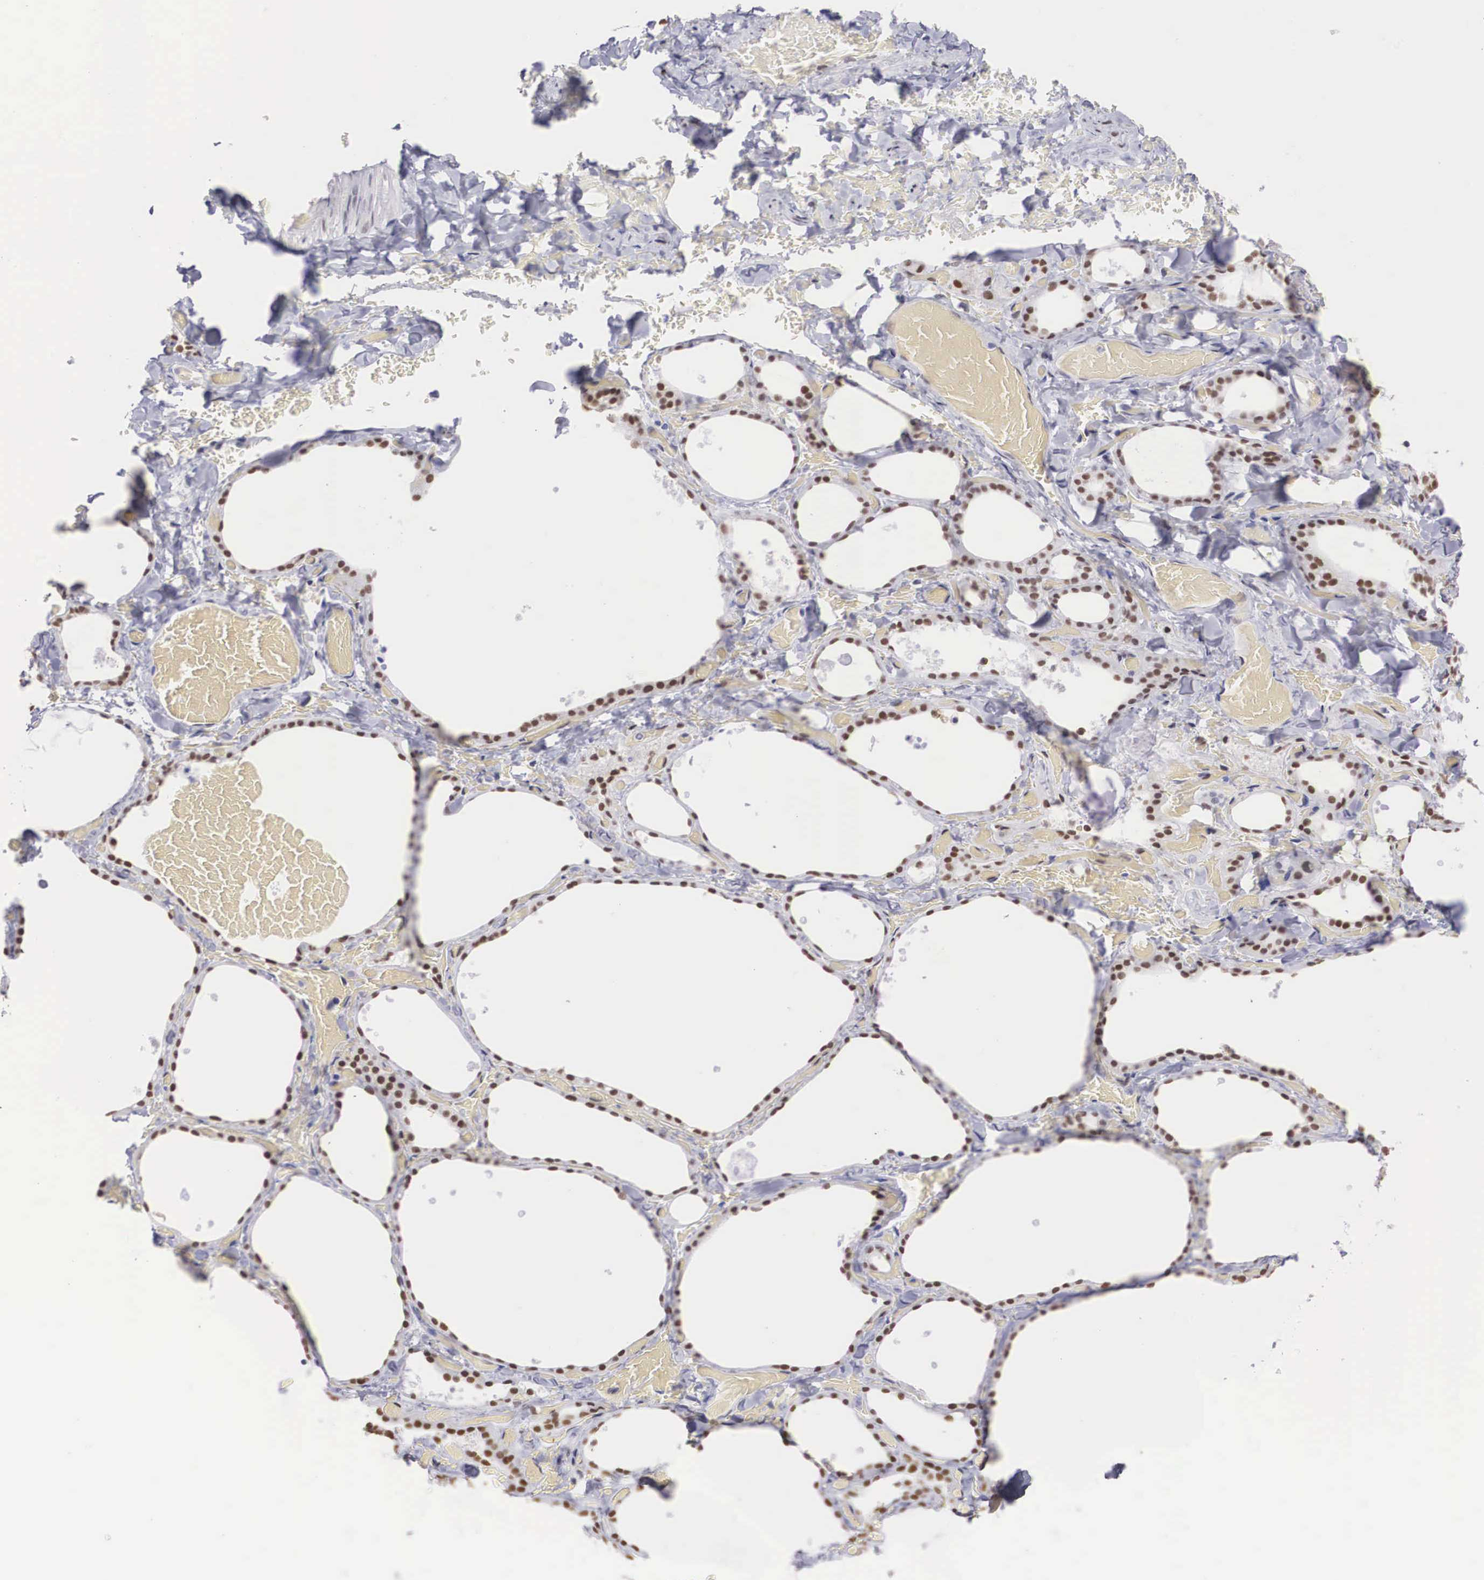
{"staining": {"intensity": "strong", "quantity": ">75%", "location": "nuclear"}, "tissue": "thyroid gland", "cell_type": "Glandular cells", "image_type": "normal", "snomed": [{"axis": "morphology", "description": "Normal tissue, NOS"}, {"axis": "topography", "description": "Thyroid gland"}], "caption": "Protein expression analysis of benign thyroid gland exhibits strong nuclear positivity in about >75% of glandular cells. Nuclei are stained in blue.", "gene": "HMGN5", "patient": {"sex": "male", "age": 34}}